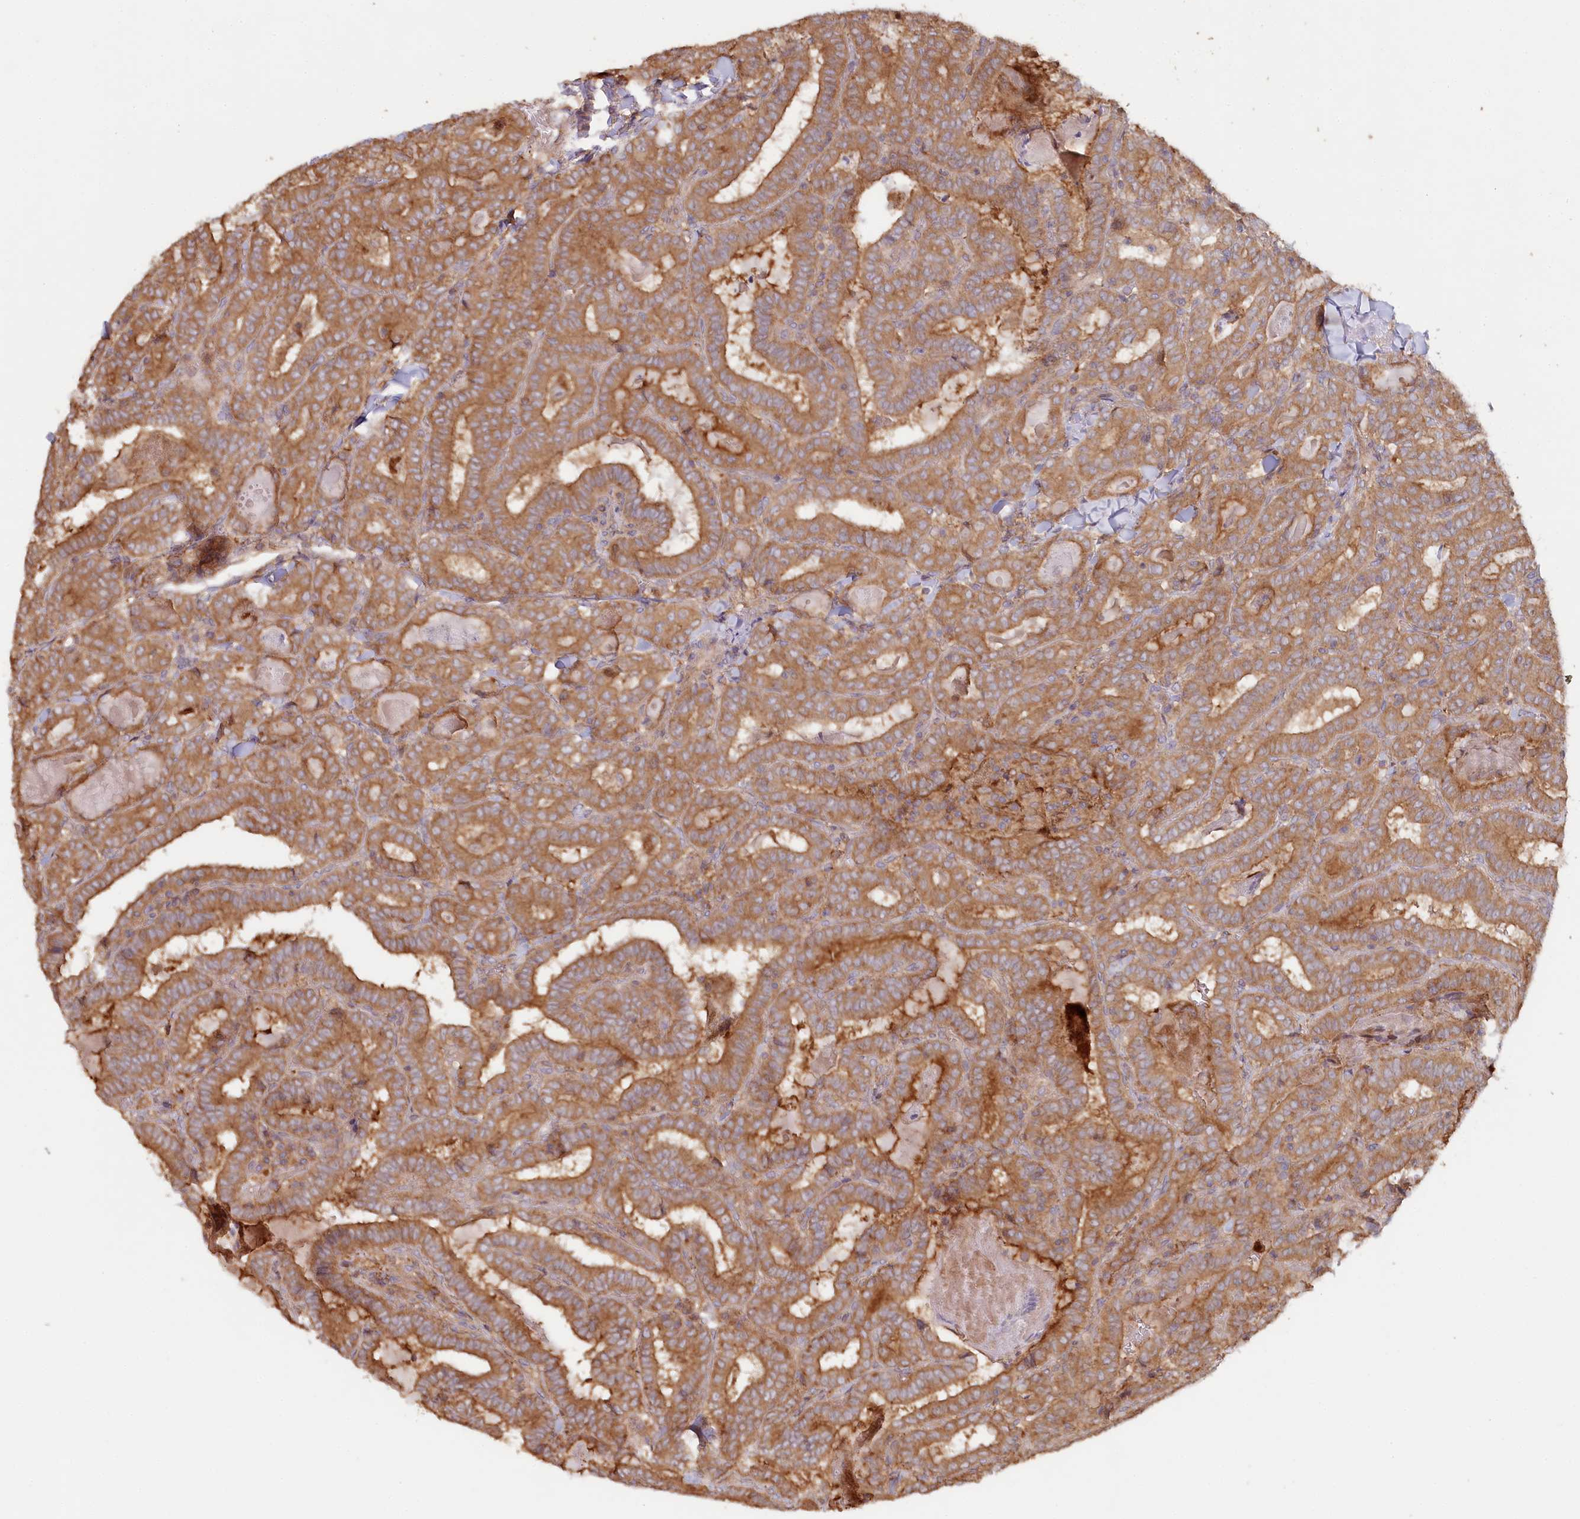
{"staining": {"intensity": "moderate", "quantity": ">75%", "location": "cytoplasmic/membranous"}, "tissue": "thyroid cancer", "cell_type": "Tumor cells", "image_type": "cancer", "snomed": [{"axis": "morphology", "description": "Papillary adenocarcinoma, NOS"}, {"axis": "topography", "description": "Thyroid gland"}], "caption": "Human thyroid cancer (papillary adenocarcinoma) stained with a brown dye reveals moderate cytoplasmic/membranous positive staining in approximately >75% of tumor cells.", "gene": "HAL", "patient": {"sex": "female", "age": 72}}